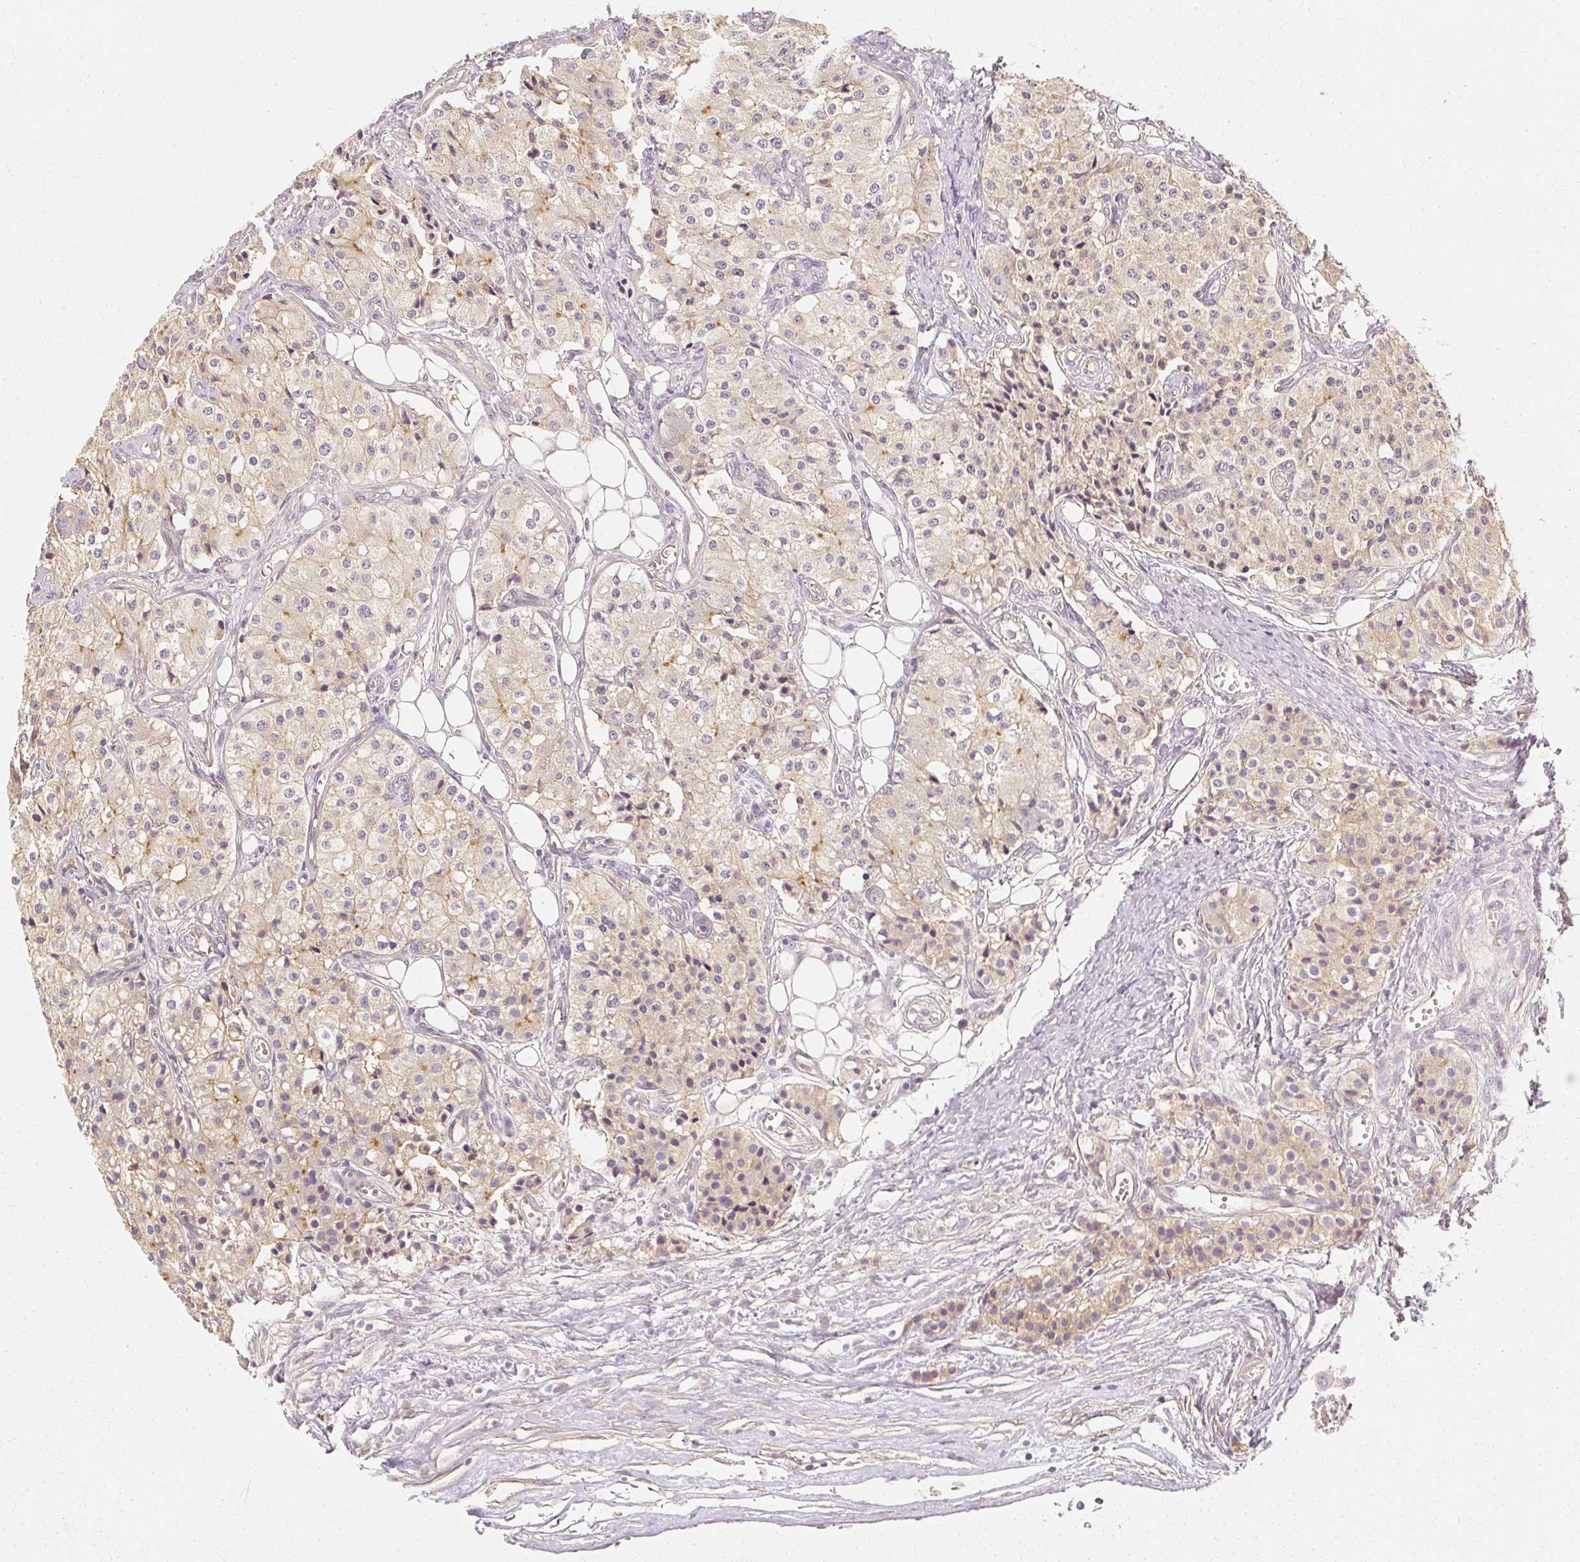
{"staining": {"intensity": "weak", "quantity": ">75%", "location": "cytoplasmic/membranous,nuclear"}, "tissue": "carcinoid", "cell_type": "Tumor cells", "image_type": "cancer", "snomed": [{"axis": "morphology", "description": "Carcinoid, malignant, NOS"}, {"axis": "topography", "description": "Colon"}], "caption": "A micrograph showing weak cytoplasmic/membranous and nuclear expression in approximately >75% of tumor cells in carcinoid (malignant), as visualized by brown immunohistochemical staining.", "gene": "GNAQ", "patient": {"sex": "female", "age": 52}}